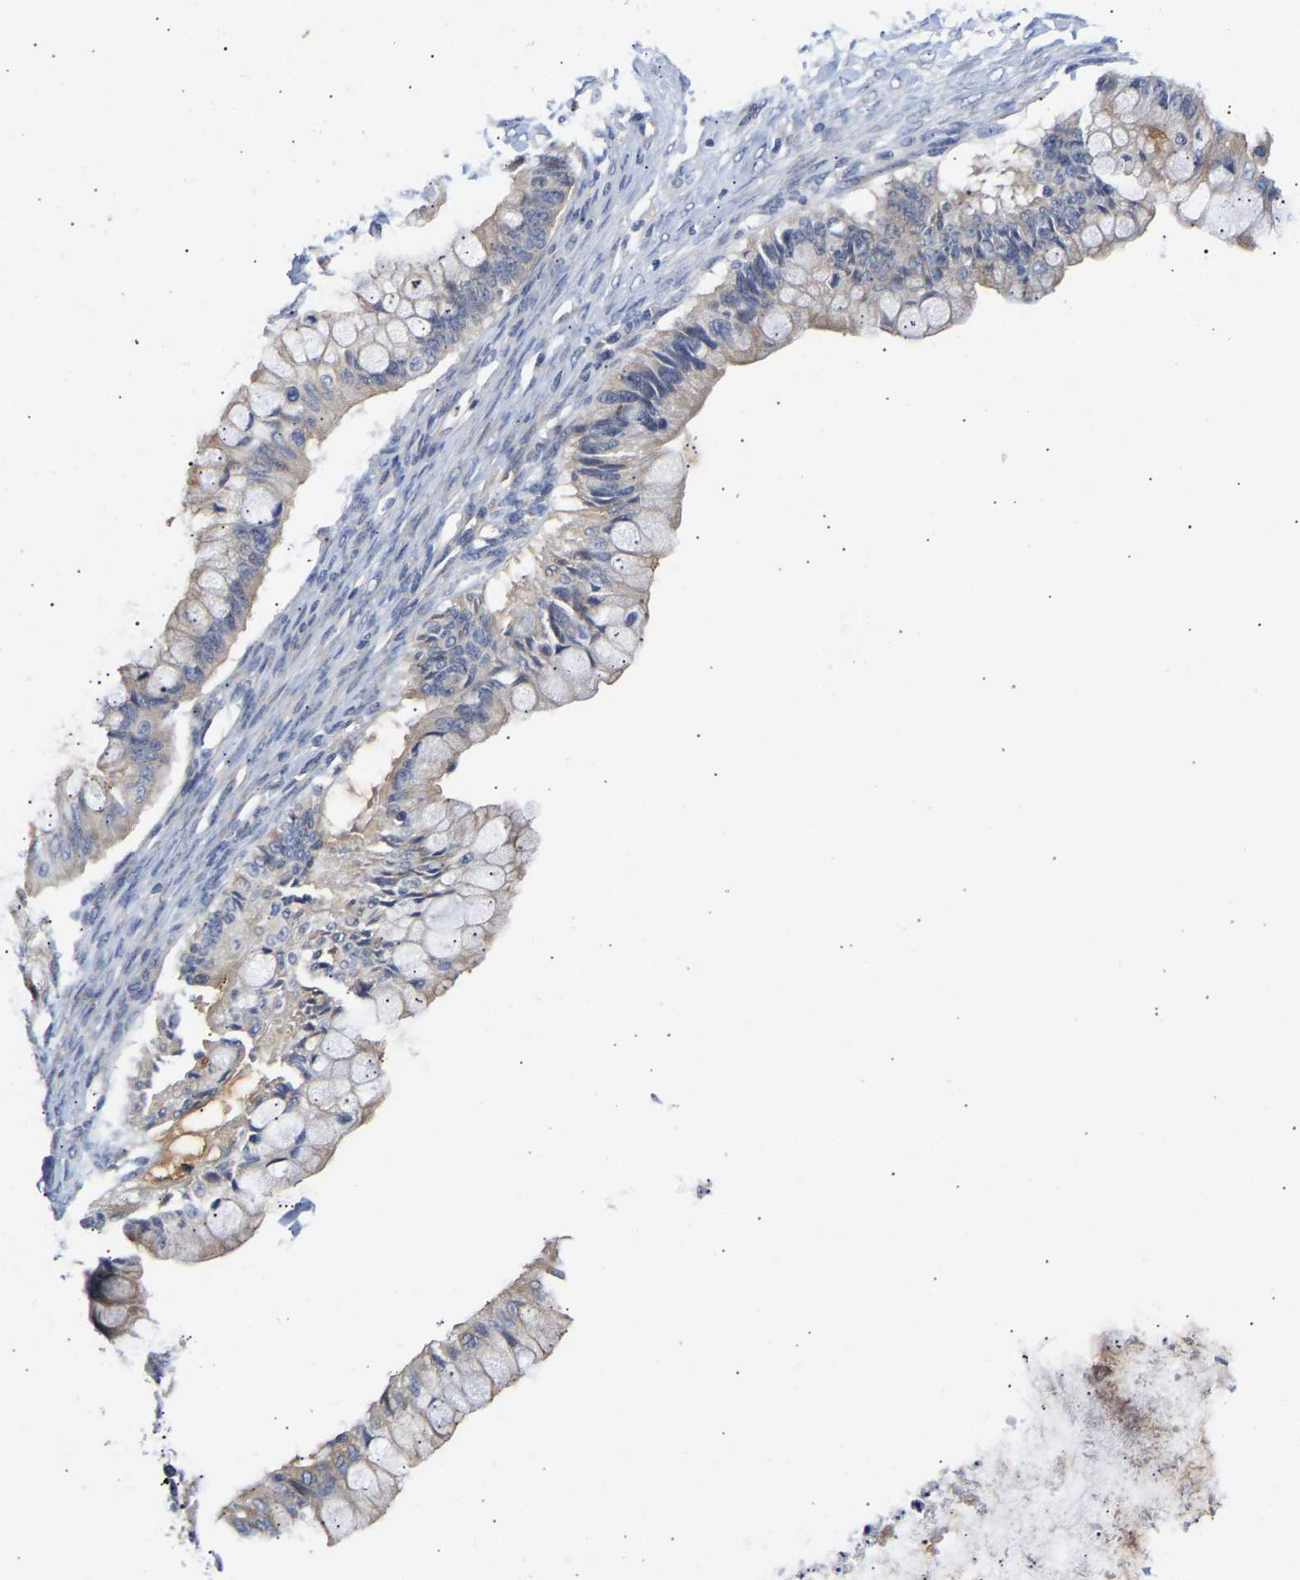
{"staining": {"intensity": "weak", "quantity": "<25%", "location": "cytoplasmic/membranous"}, "tissue": "ovarian cancer", "cell_type": "Tumor cells", "image_type": "cancer", "snomed": [{"axis": "morphology", "description": "Cystadenocarcinoma, mucinous, NOS"}, {"axis": "topography", "description": "Ovary"}], "caption": "DAB (3,3'-diaminobenzidine) immunohistochemical staining of ovarian mucinous cystadenocarcinoma displays no significant positivity in tumor cells.", "gene": "KASH5", "patient": {"sex": "female", "age": 57}}